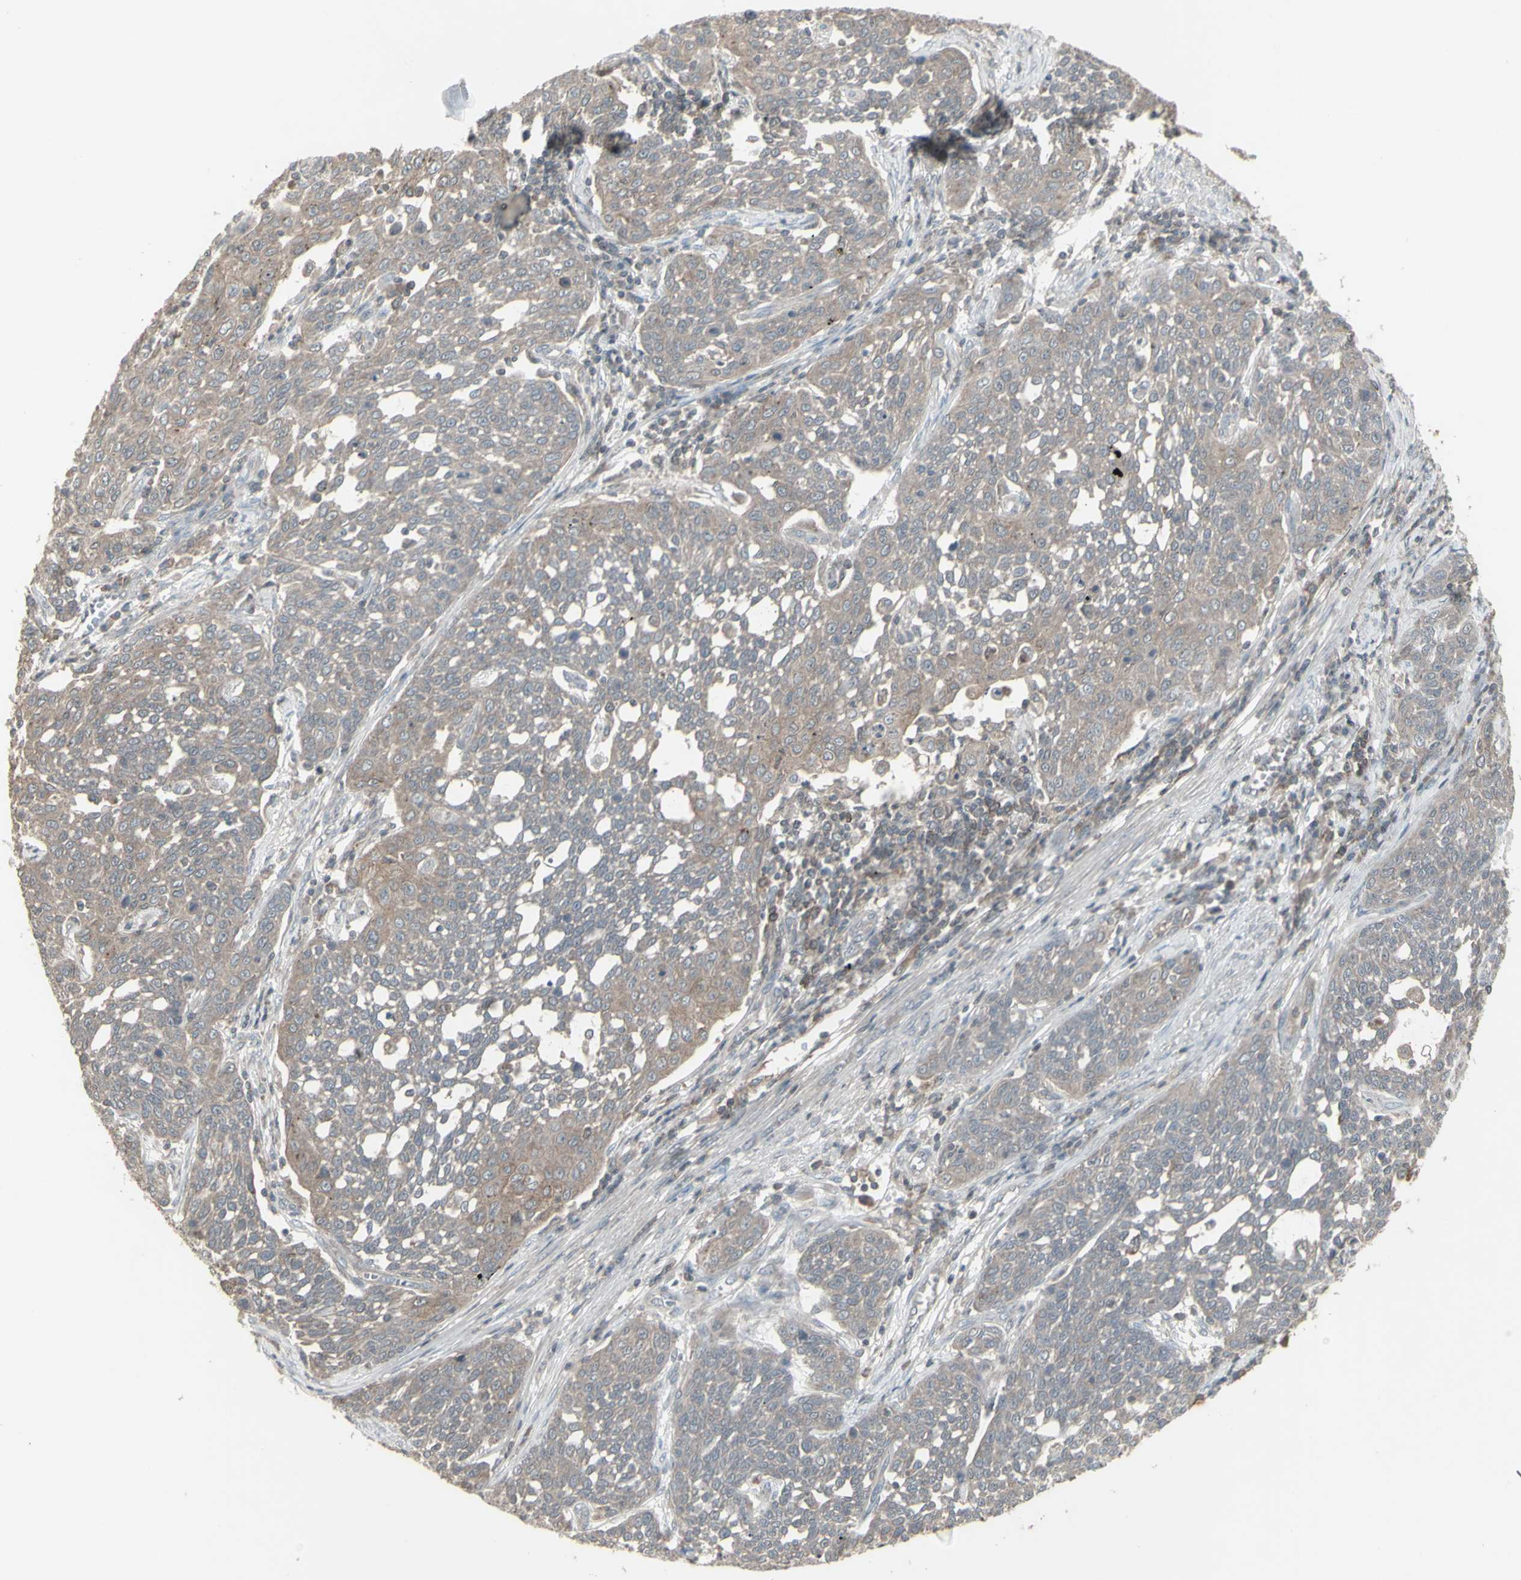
{"staining": {"intensity": "weak", "quantity": "25%-75%", "location": "cytoplasmic/membranous"}, "tissue": "cervical cancer", "cell_type": "Tumor cells", "image_type": "cancer", "snomed": [{"axis": "morphology", "description": "Squamous cell carcinoma, NOS"}, {"axis": "topography", "description": "Cervix"}], "caption": "Cervical cancer stained with immunohistochemistry (IHC) displays weak cytoplasmic/membranous positivity in about 25%-75% of tumor cells. (brown staining indicates protein expression, while blue staining denotes nuclei).", "gene": "CSK", "patient": {"sex": "female", "age": 34}}